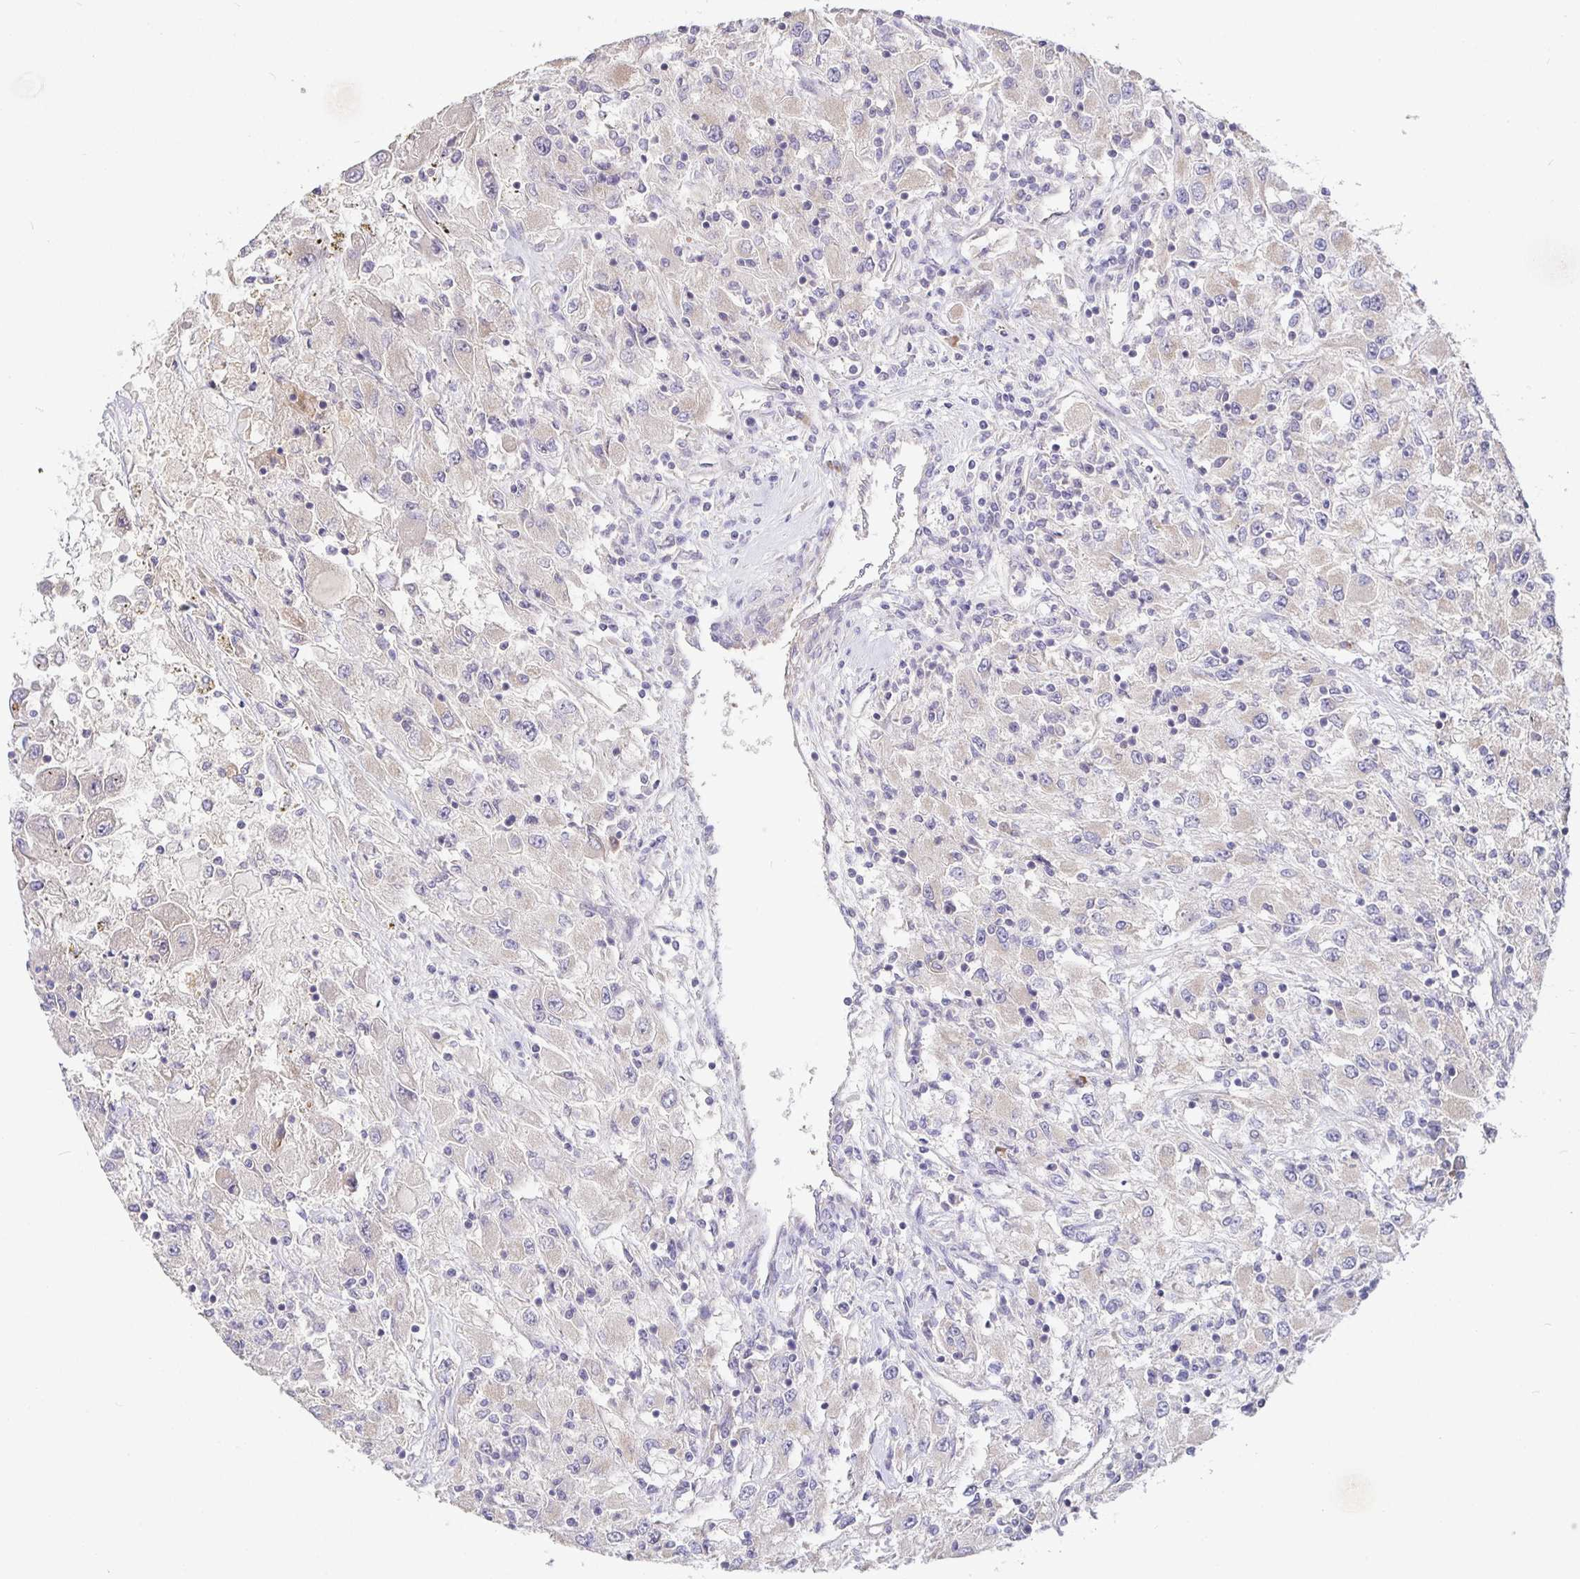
{"staining": {"intensity": "negative", "quantity": "none", "location": "none"}, "tissue": "renal cancer", "cell_type": "Tumor cells", "image_type": "cancer", "snomed": [{"axis": "morphology", "description": "Adenocarcinoma, NOS"}, {"axis": "topography", "description": "Kidney"}], "caption": "Tumor cells are negative for brown protein staining in renal cancer.", "gene": "ZDHHC11", "patient": {"sex": "female", "age": 67}}